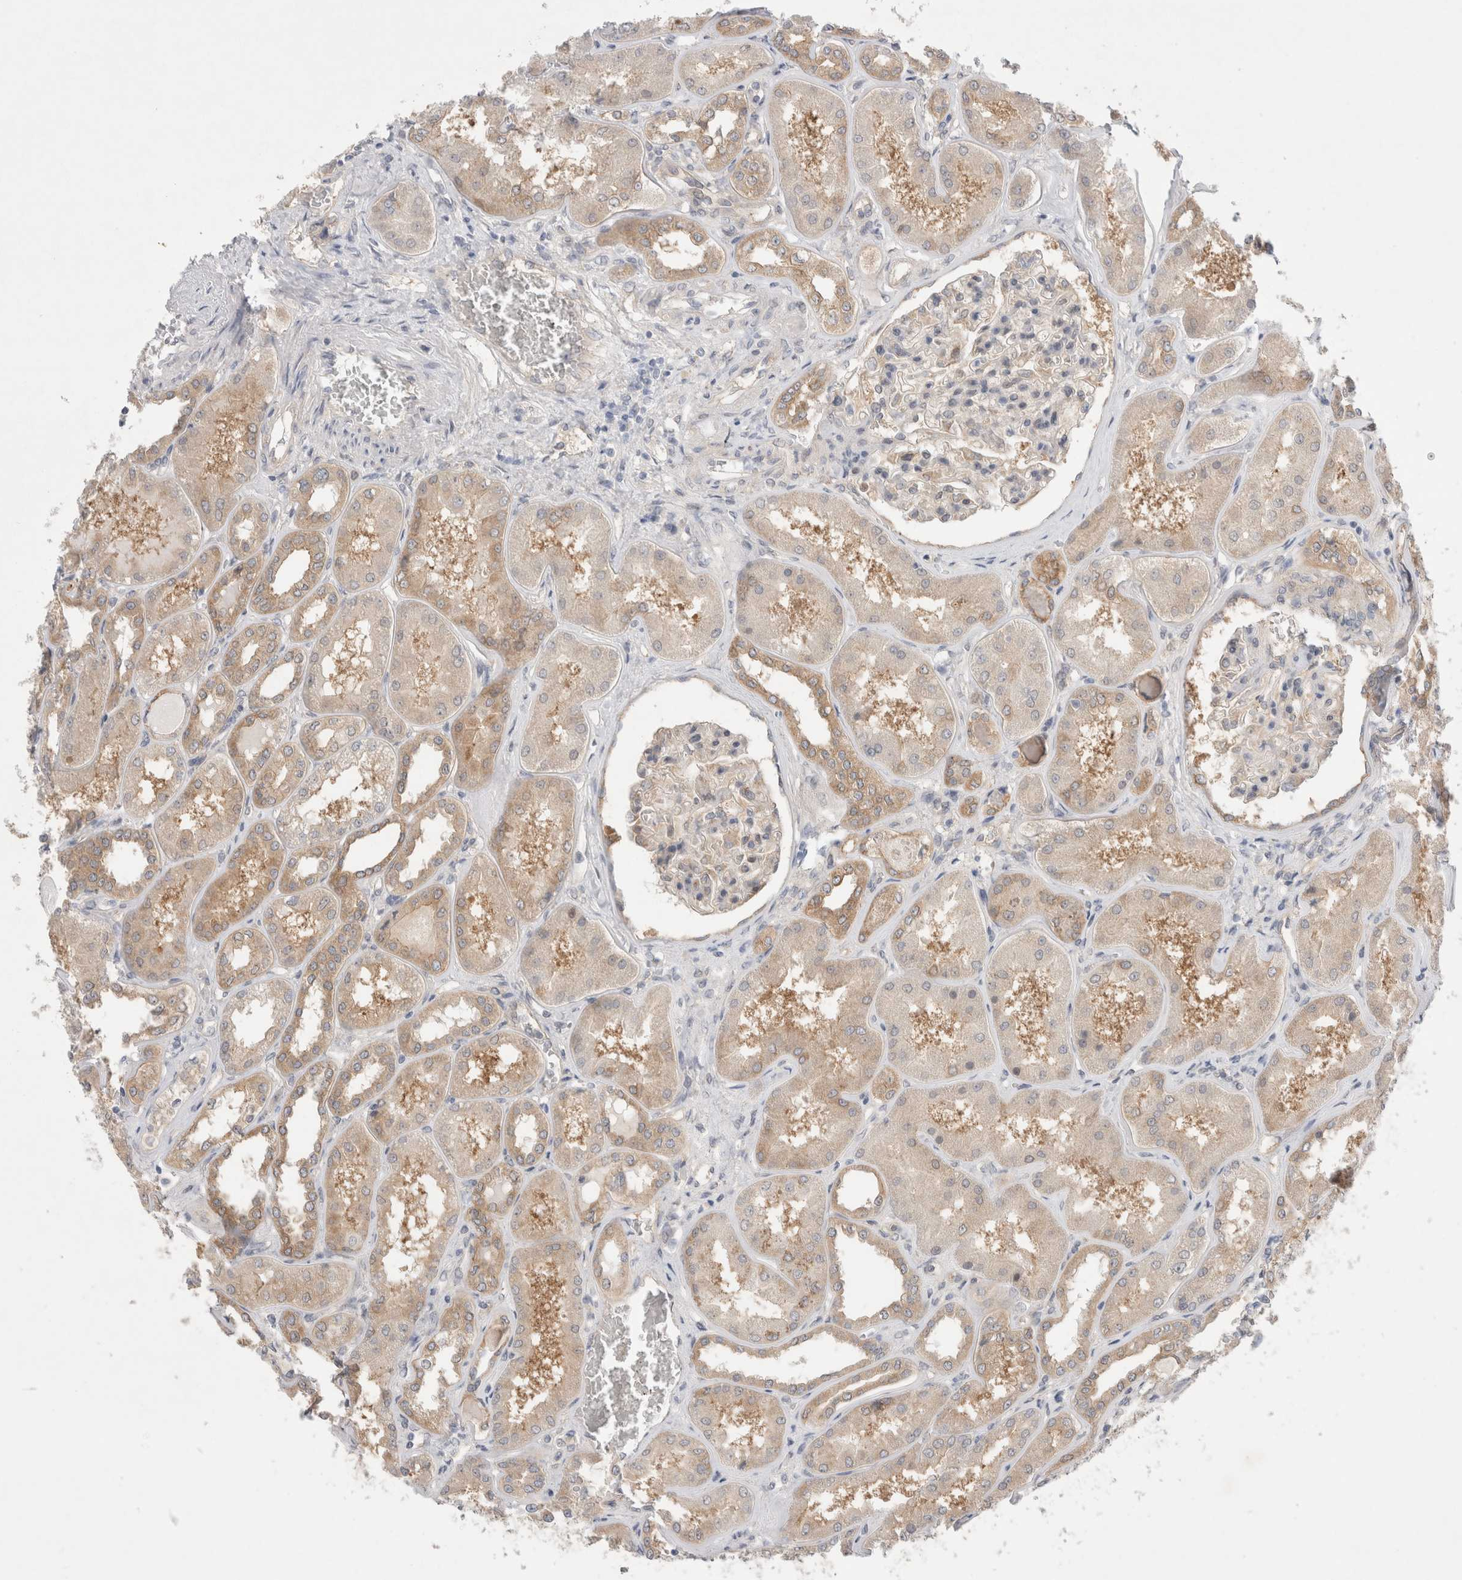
{"staining": {"intensity": "moderate", "quantity": "<25%", "location": "cytoplasmic/membranous"}, "tissue": "kidney", "cell_type": "Cells in glomeruli", "image_type": "normal", "snomed": [{"axis": "morphology", "description": "Normal tissue, NOS"}, {"axis": "topography", "description": "Kidney"}], "caption": "Brown immunohistochemical staining in benign human kidney shows moderate cytoplasmic/membranous expression in approximately <25% of cells in glomeruli. Using DAB (brown) and hematoxylin (blue) stains, captured at high magnification using brightfield microscopy.", "gene": "WIPF2", "patient": {"sex": "female", "age": 56}}